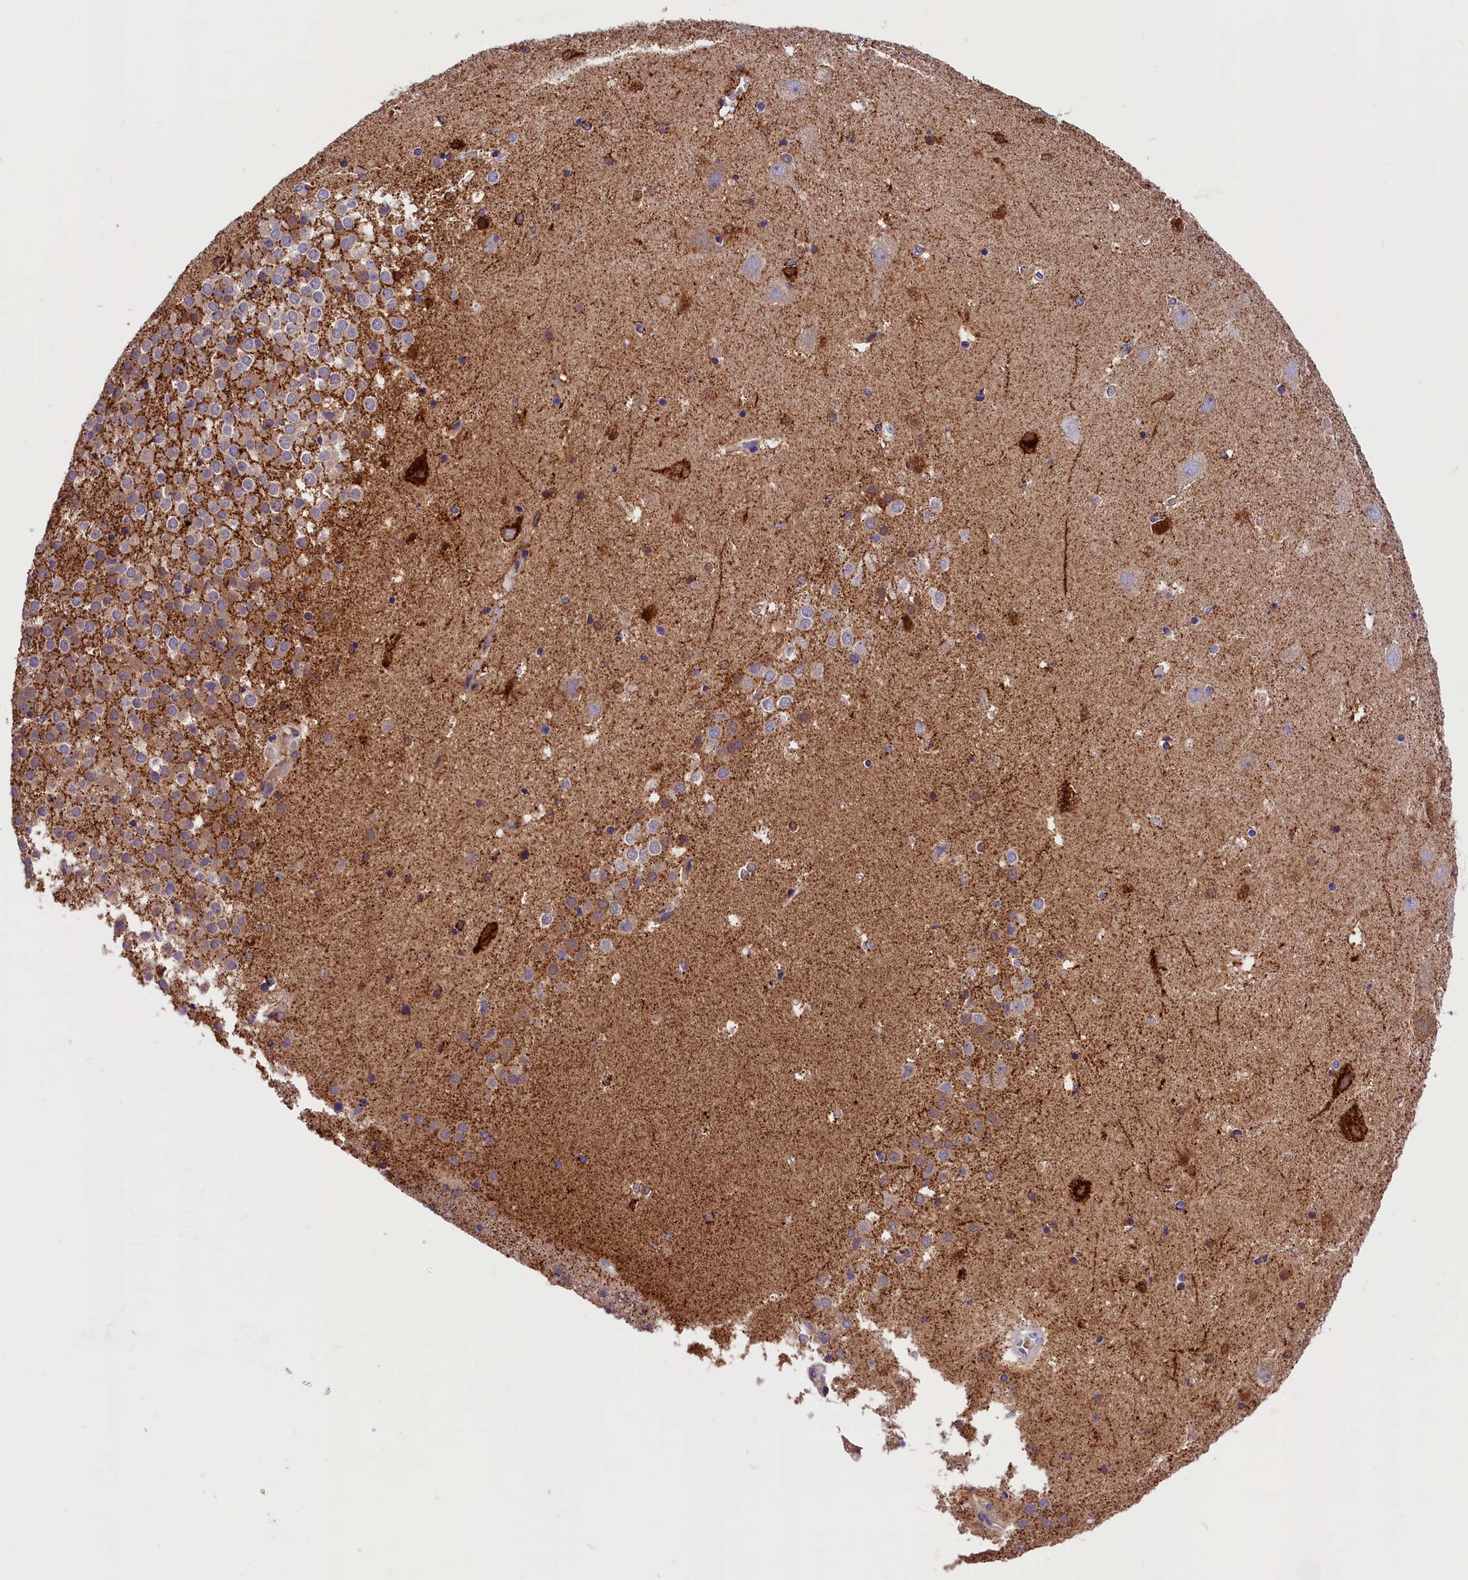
{"staining": {"intensity": "strong", "quantity": "<25%", "location": "cytoplasmic/membranous"}, "tissue": "hippocampus", "cell_type": "Glial cells", "image_type": "normal", "snomed": [{"axis": "morphology", "description": "Normal tissue, NOS"}, {"axis": "topography", "description": "Hippocampus"}], "caption": "An IHC micrograph of benign tissue is shown. Protein staining in brown labels strong cytoplasmic/membranous positivity in hippocampus within glial cells. The staining was performed using DAB (3,3'-diaminobenzidine) to visualize the protein expression in brown, while the nuclei were stained in blue with hematoxylin (Magnification: 20x).", "gene": "ABAT", "patient": {"sex": "female", "age": 52}}